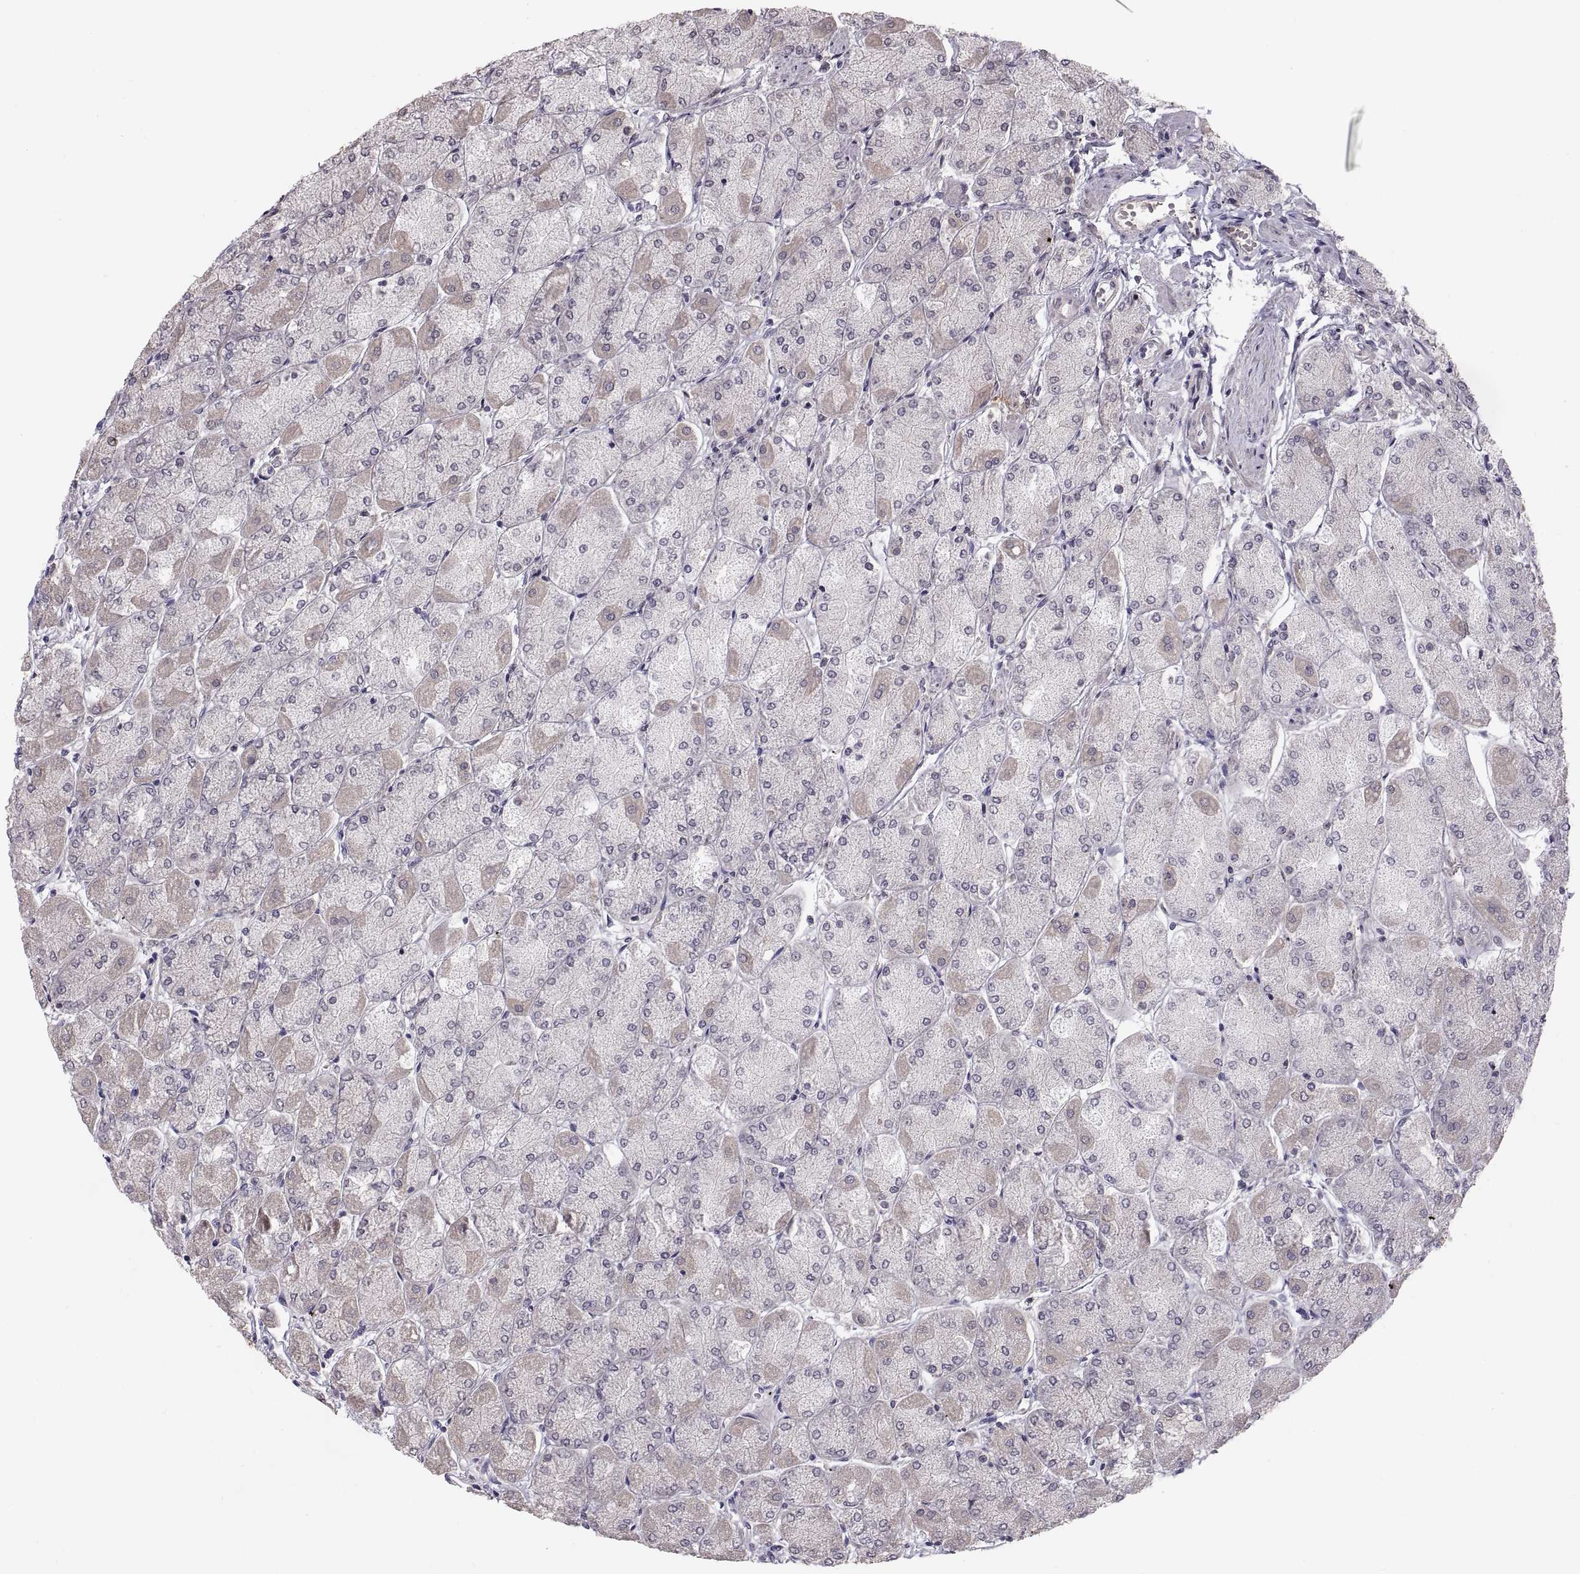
{"staining": {"intensity": "weak", "quantity": ">75%", "location": "cytoplasmic/membranous"}, "tissue": "stomach", "cell_type": "Glandular cells", "image_type": "normal", "snomed": [{"axis": "morphology", "description": "Normal tissue, NOS"}, {"axis": "topography", "description": "Stomach, upper"}], "caption": "Stomach stained with DAB (3,3'-diaminobenzidine) IHC demonstrates low levels of weak cytoplasmic/membranous positivity in approximately >75% of glandular cells.", "gene": "PAX2", "patient": {"sex": "male", "age": 60}}